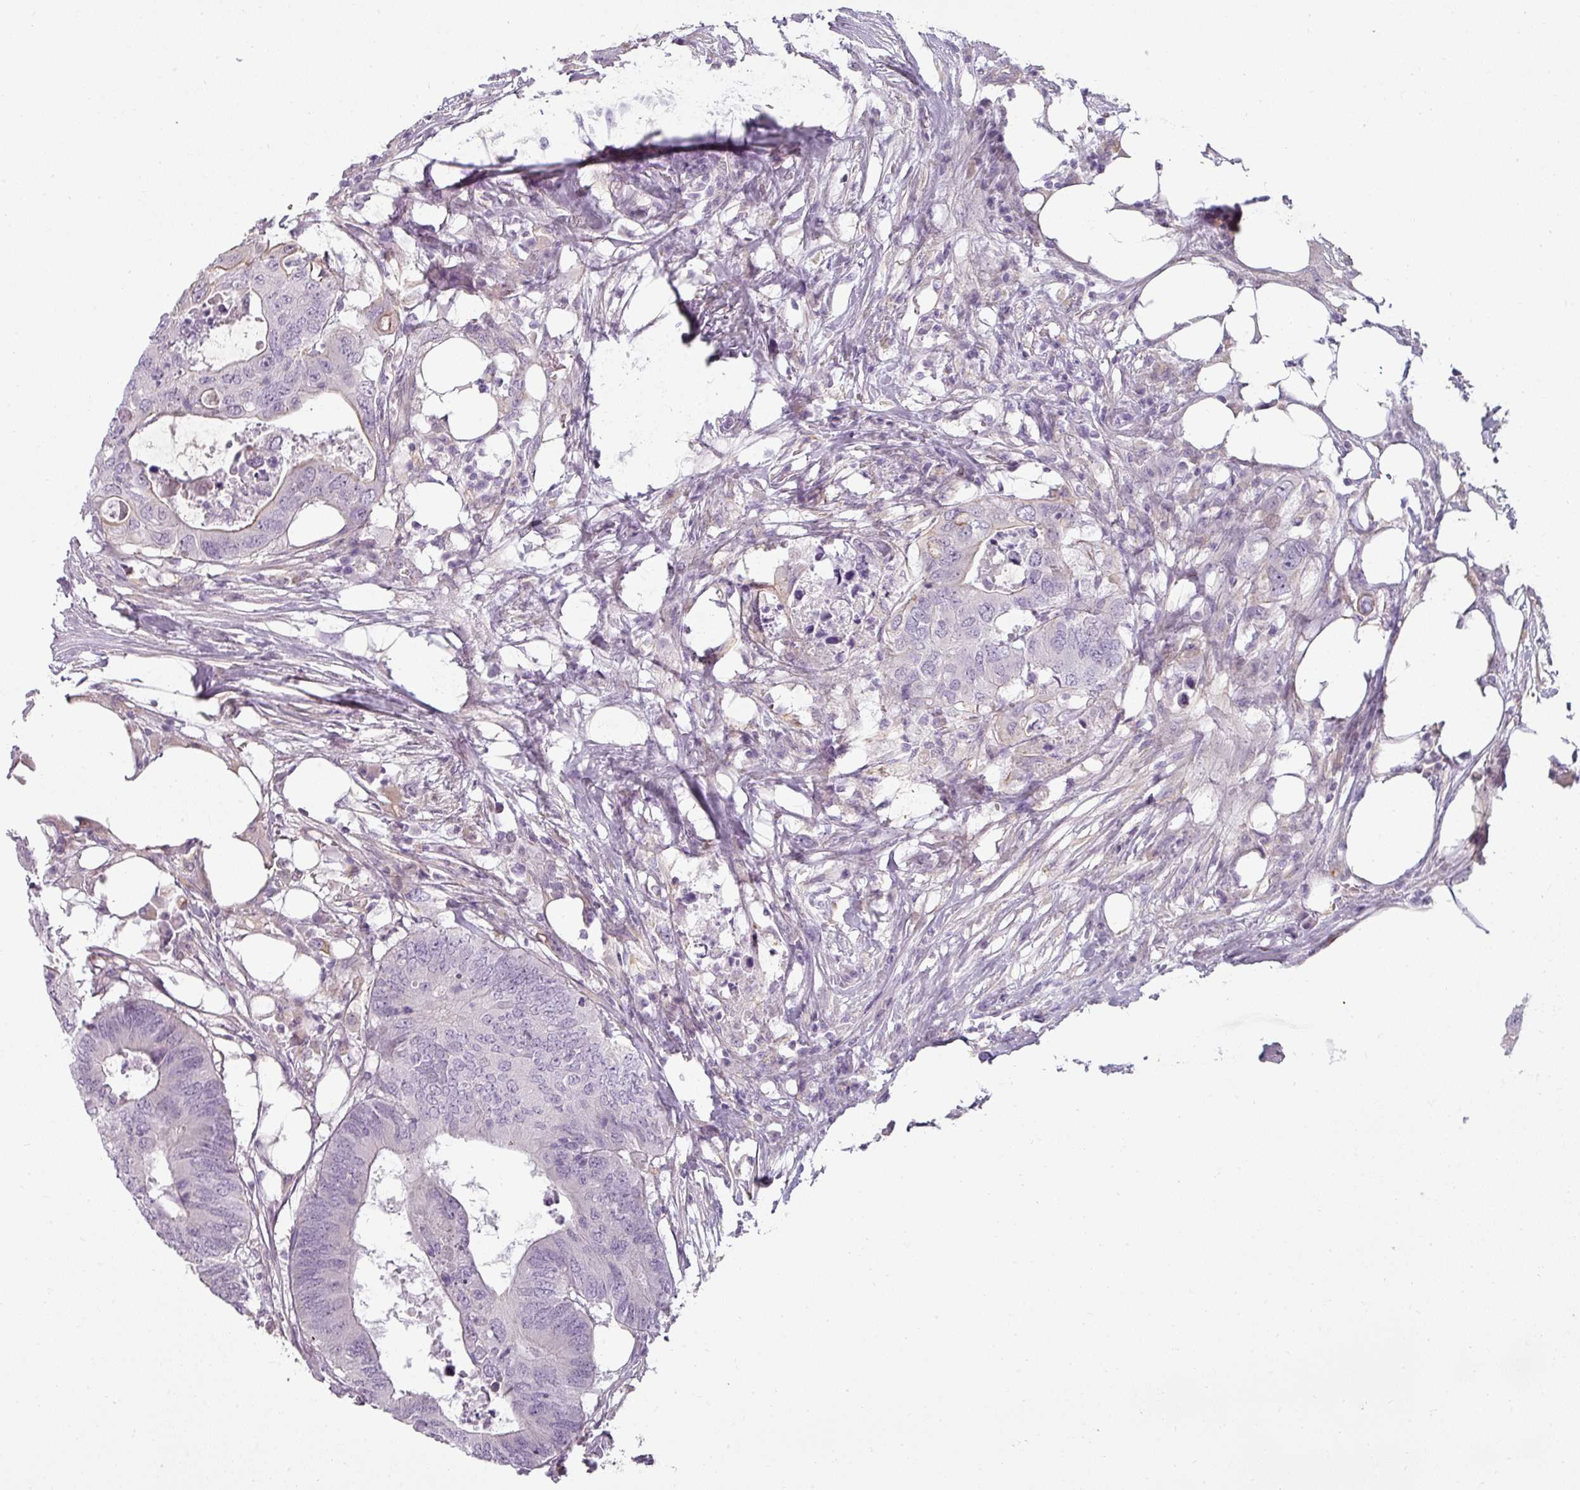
{"staining": {"intensity": "negative", "quantity": "none", "location": "none"}, "tissue": "colorectal cancer", "cell_type": "Tumor cells", "image_type": "cancer", "snomed": [{"axis": "morphology", "description": "Adenocarcinoma, NOS"}, {"axis": "topography", "description": "Colon"}], "caption": "A micrograph of human colorectal cancer is negative for staining in tumor cells.", "gene": "ASB1", "patient": {"sex": "male", "age": 71}}